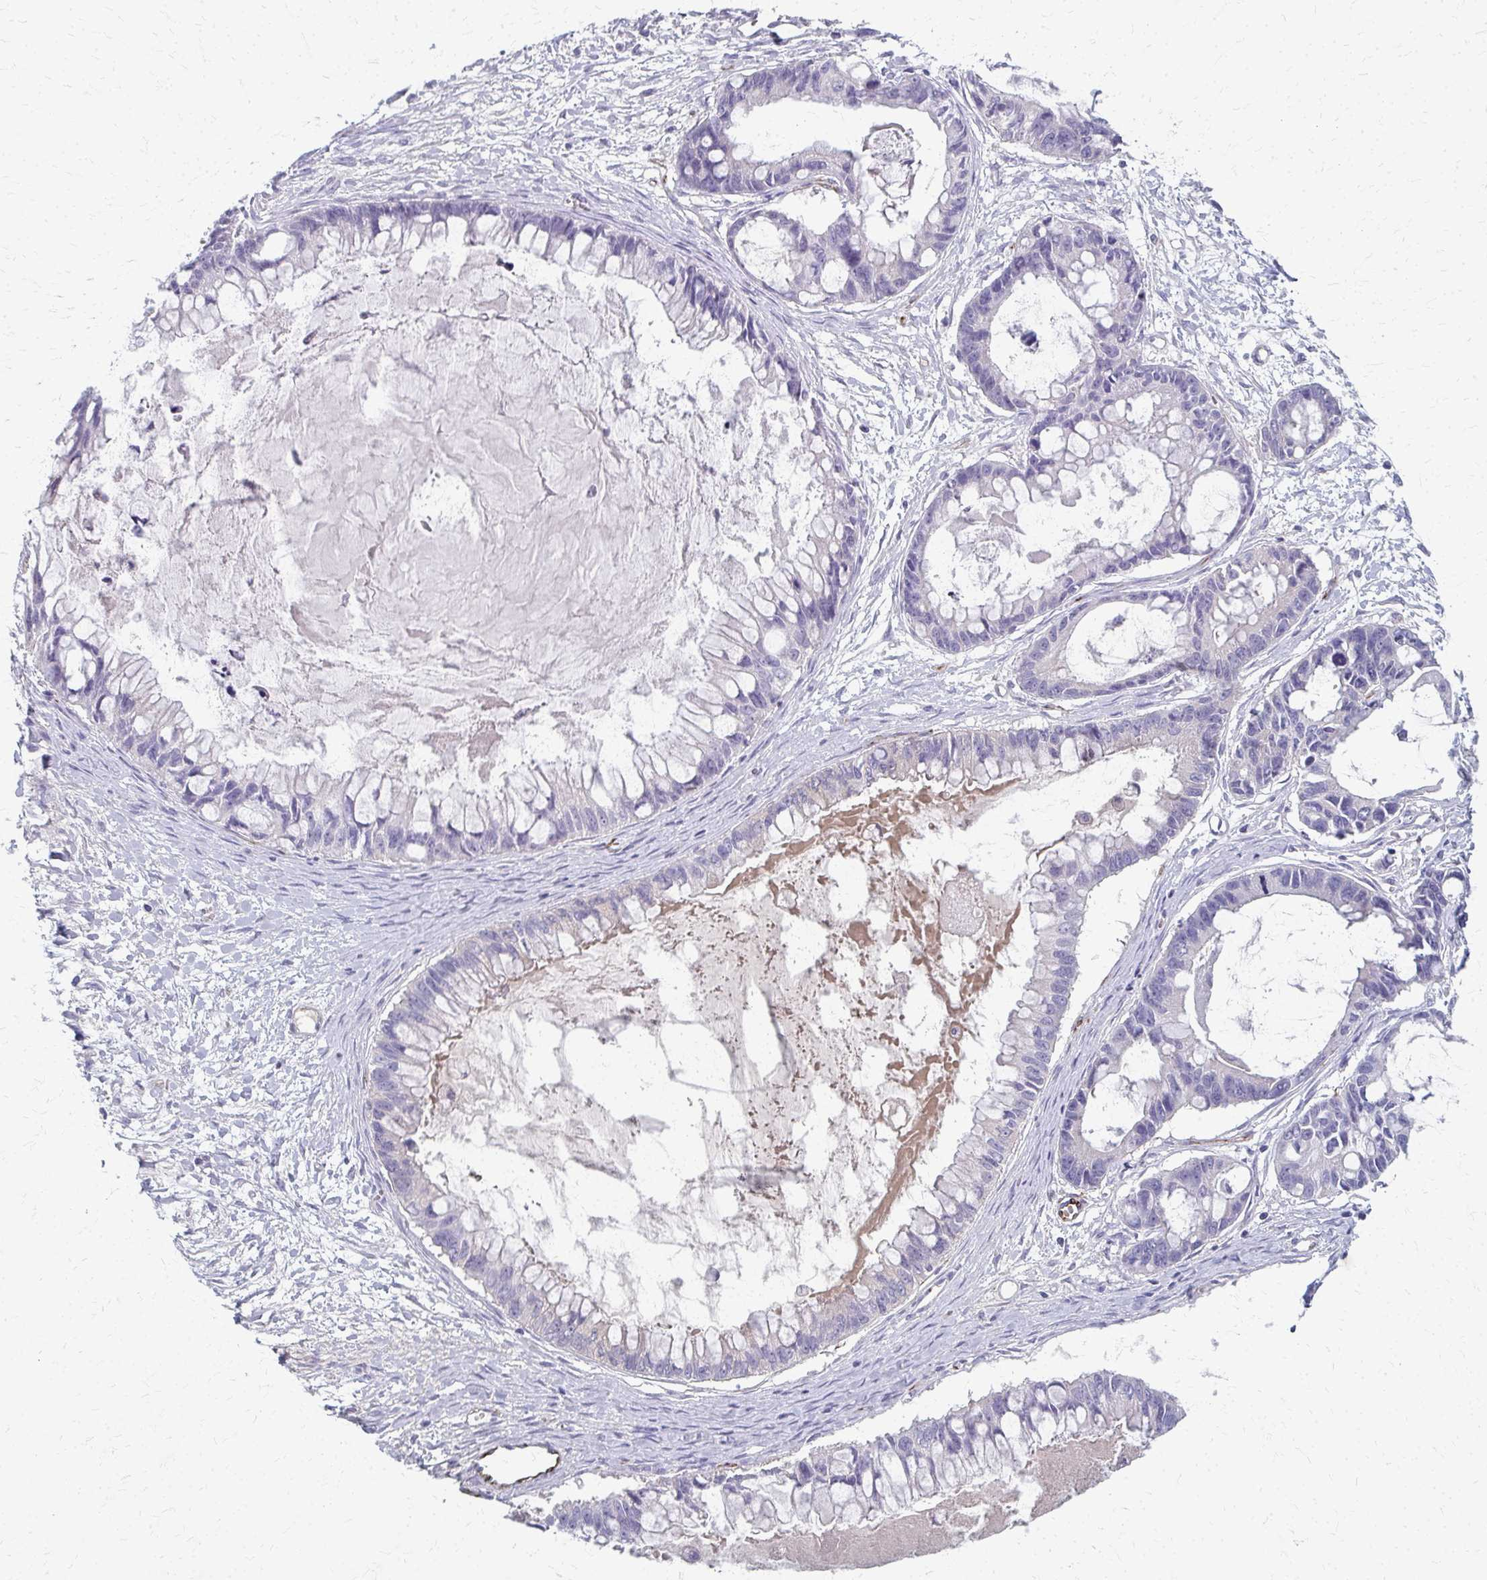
{"staining": {"intensity": "negative", "quantity": "none", "location": "none"}, "tissue": "ovarian cancer", "cell_type": "Tumor cells", "image_type": "cancer", "snomed": [{"axis": "morphology", "description": "Cystadenocarcinoma, mucinous, NOS"}, {"axis": "topography", "description": "Ovary"}], "caption": "Immunohistochemistry of ovarian cancer (mucinous cystadenocarcinoma) reveals no positivity in tumor cells.", "gene": "ADIPOQ", "patient": {"sex": "female", "age": 63}}